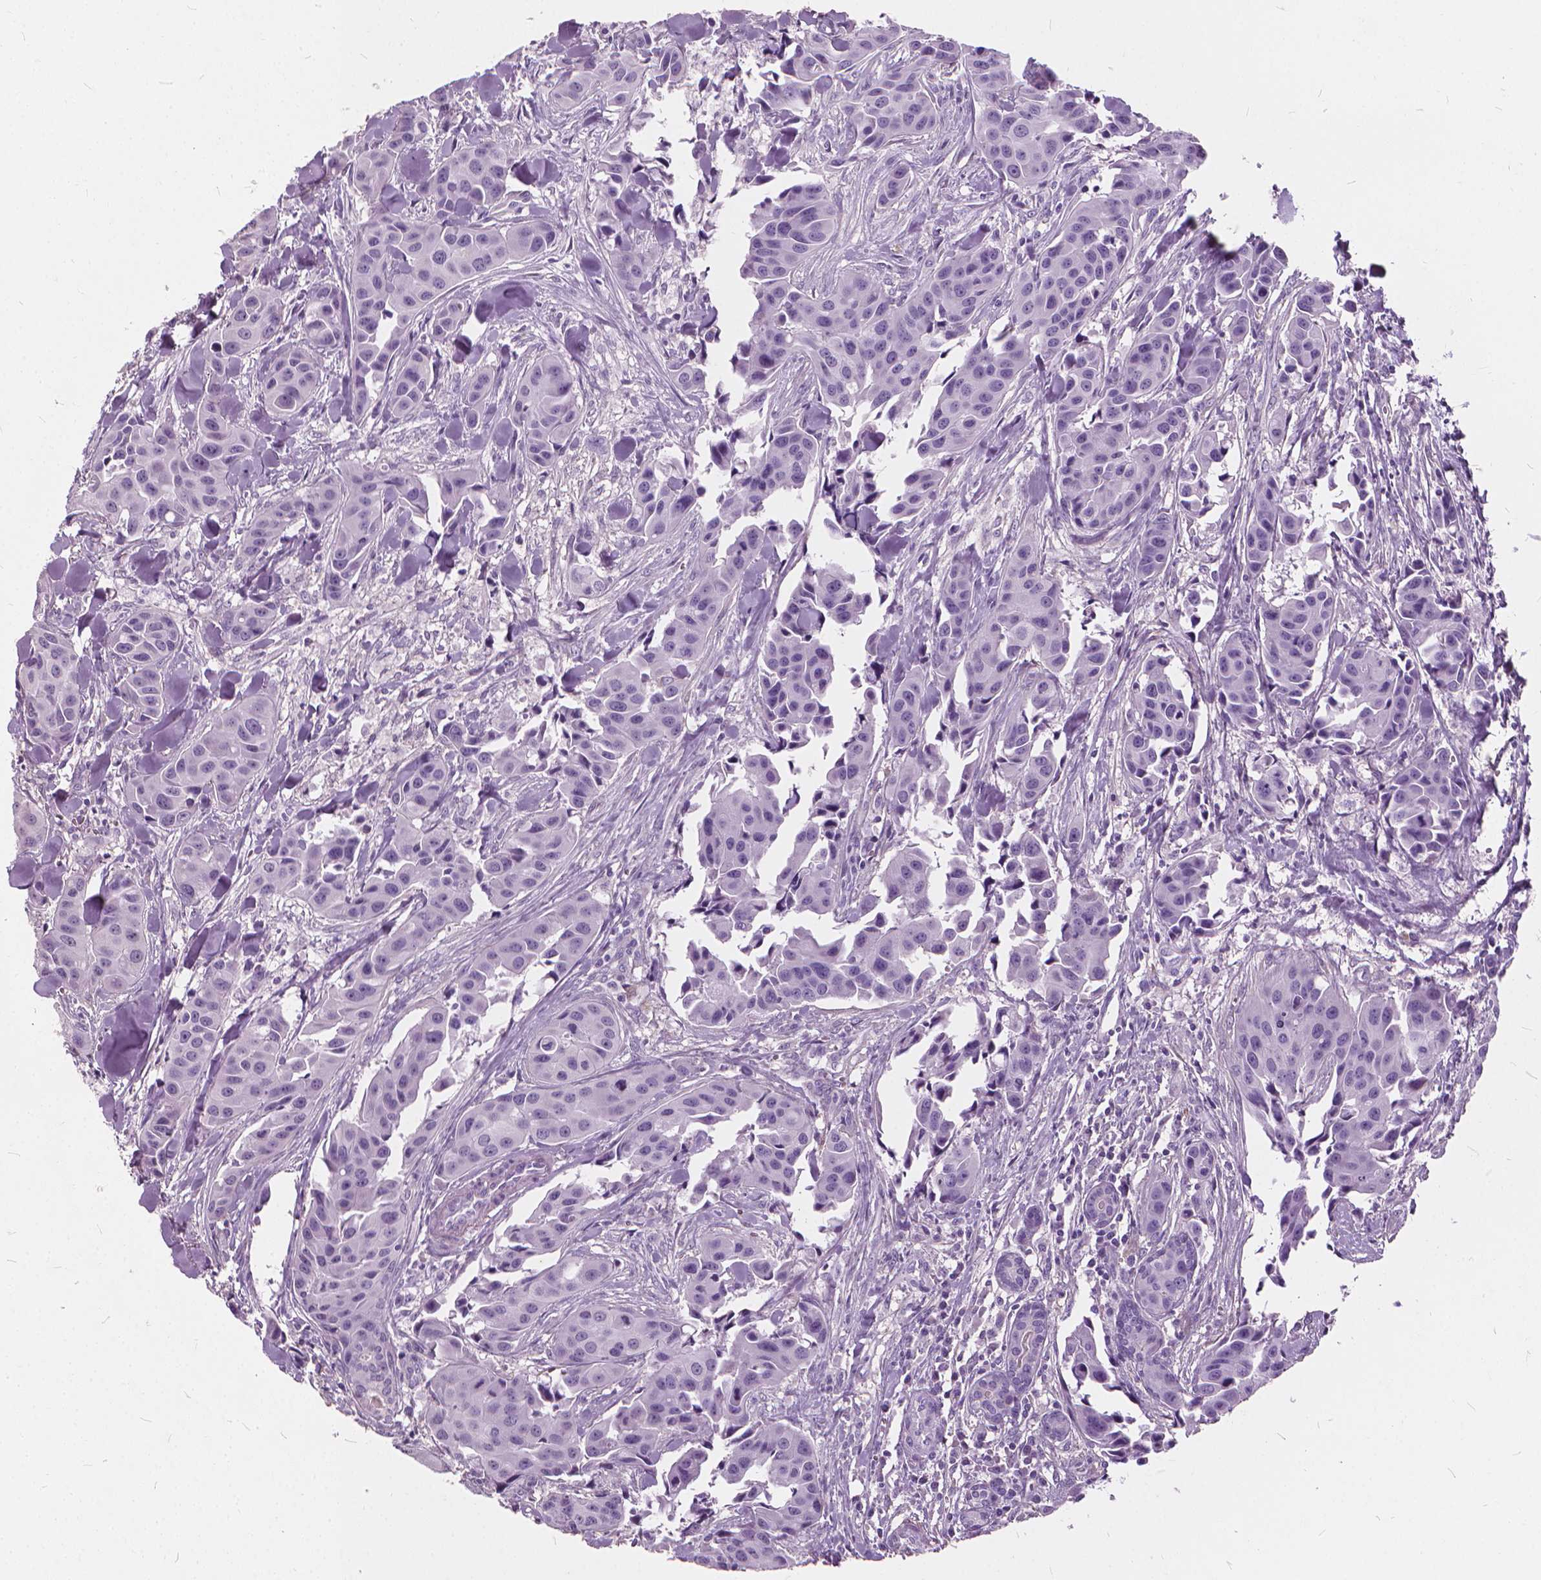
{"staining": {"intensity": "negative", "quantity": "none", "location": "none"}, "tissue": "head and neck cancer", "cell_type": "Tumor cells", "image_type": "cancer", "snomed": [{"axis": "morphology", "description": "Adenocarcinoma, NOS"}, {"axis": "topography", "description": "Head-Neck"}], "caption": "The image displays no staining of tumor cells in adenocarcinoma (head and neck). Brightfield microscopy of immunohistochemistry (IHC) stained with DAB (brown) and hematoxylin (blue), captured at high magnification.", "gene": "DNM1", "patient": {"sex": "male", "age": 76}}